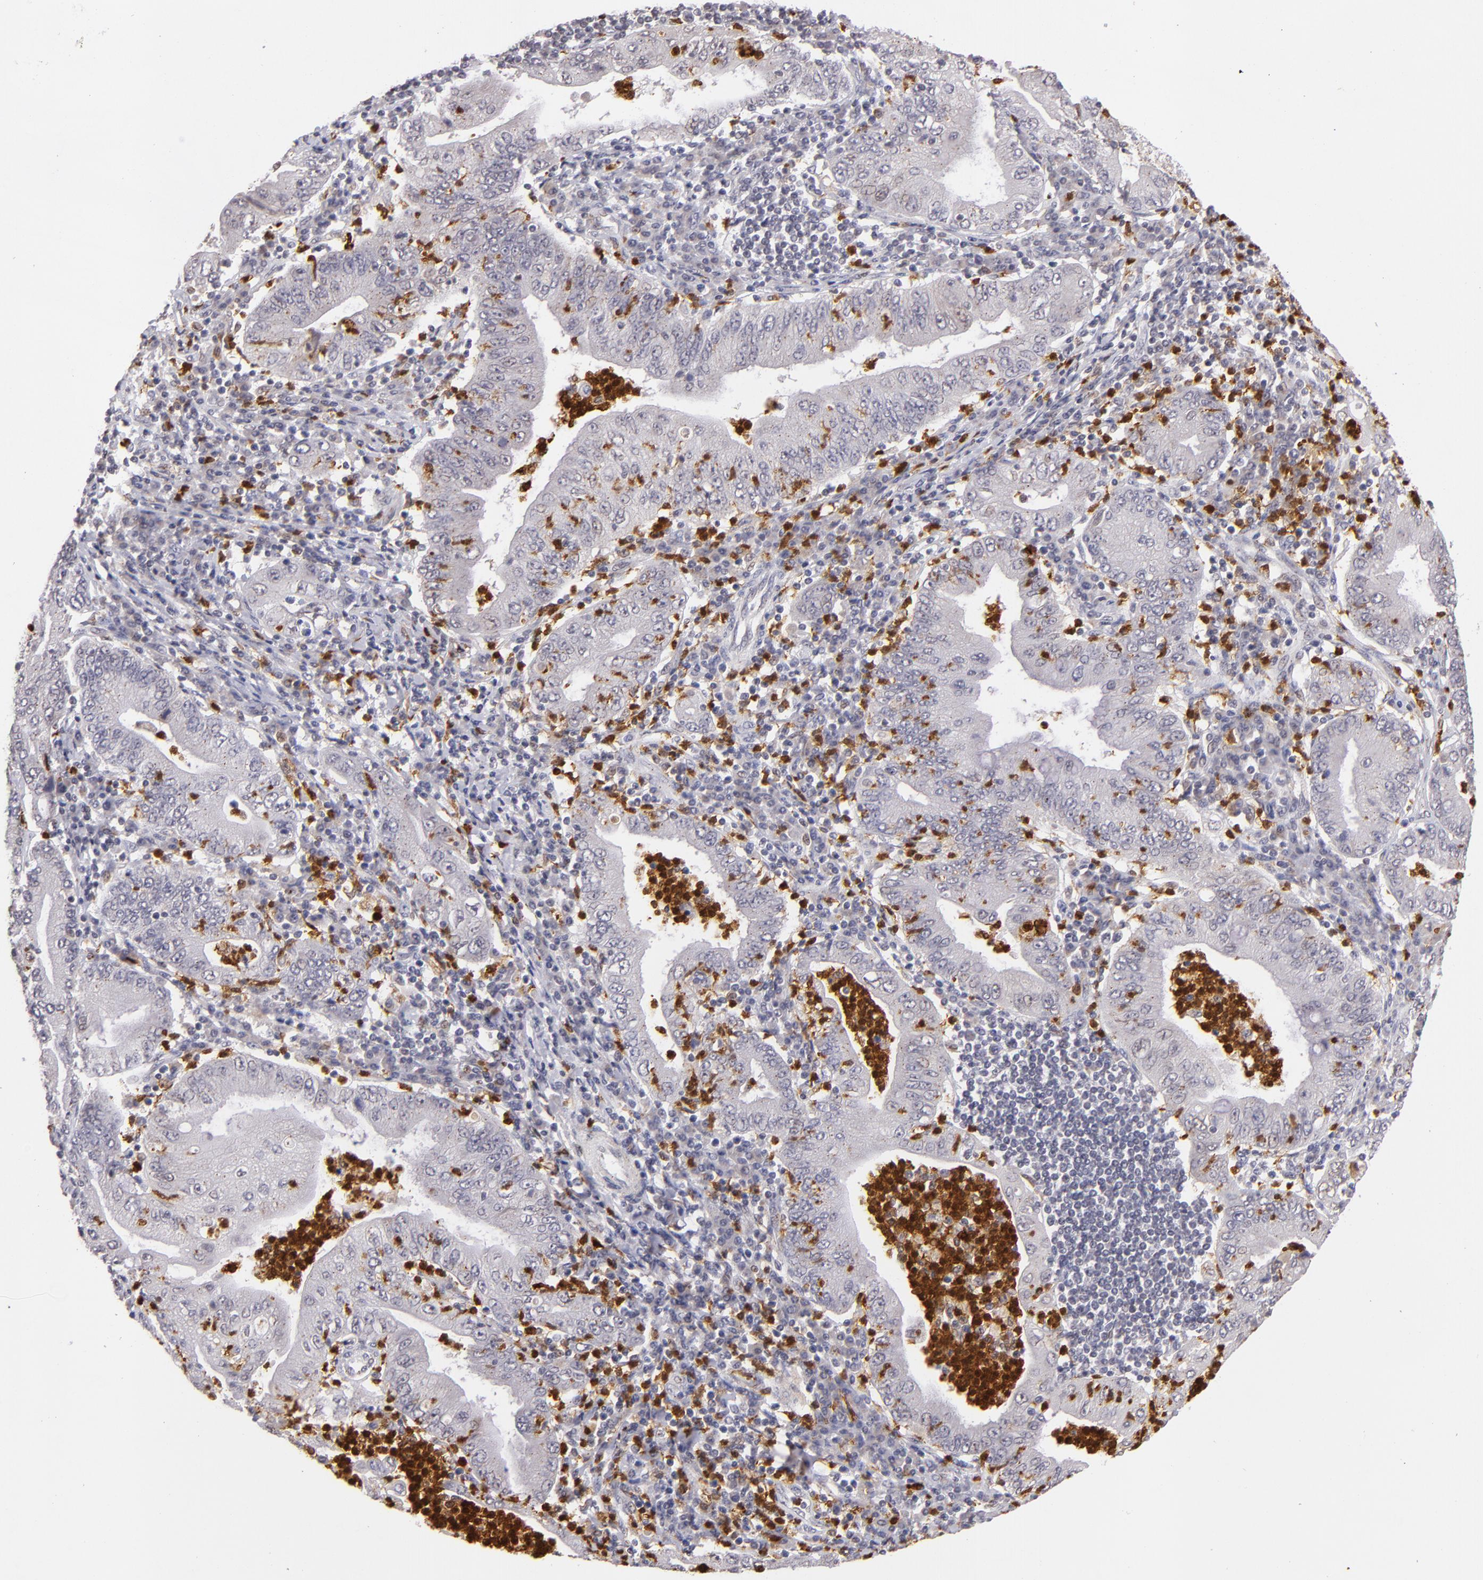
{"staining": {"intensity": "negative", "quantity": "none", "location": "none"}, "tissue": "stomach cancer", "cell_type": "Tumor cells", "image_type": "cancer", "snomed": [{"axis": "morphology", "description": "Normal tissue, NOS"}, {"axis": "morphology", "description": "Adenocarcinoma, NOS"}, {"axis": "topography", "description": "Esophagus"}, {"axis": "topography", "description": "Stomach, upper"}, {"axis": "topography", "description": "Peripheral nerve tissue"}], "caption": "This is an immunohistochemistry histopathology image of human stomach adenocarcinoma. There is no positivity in tumor cells.", "gene": "RXRG", "patient": {"sex": "male", "age": 62}}